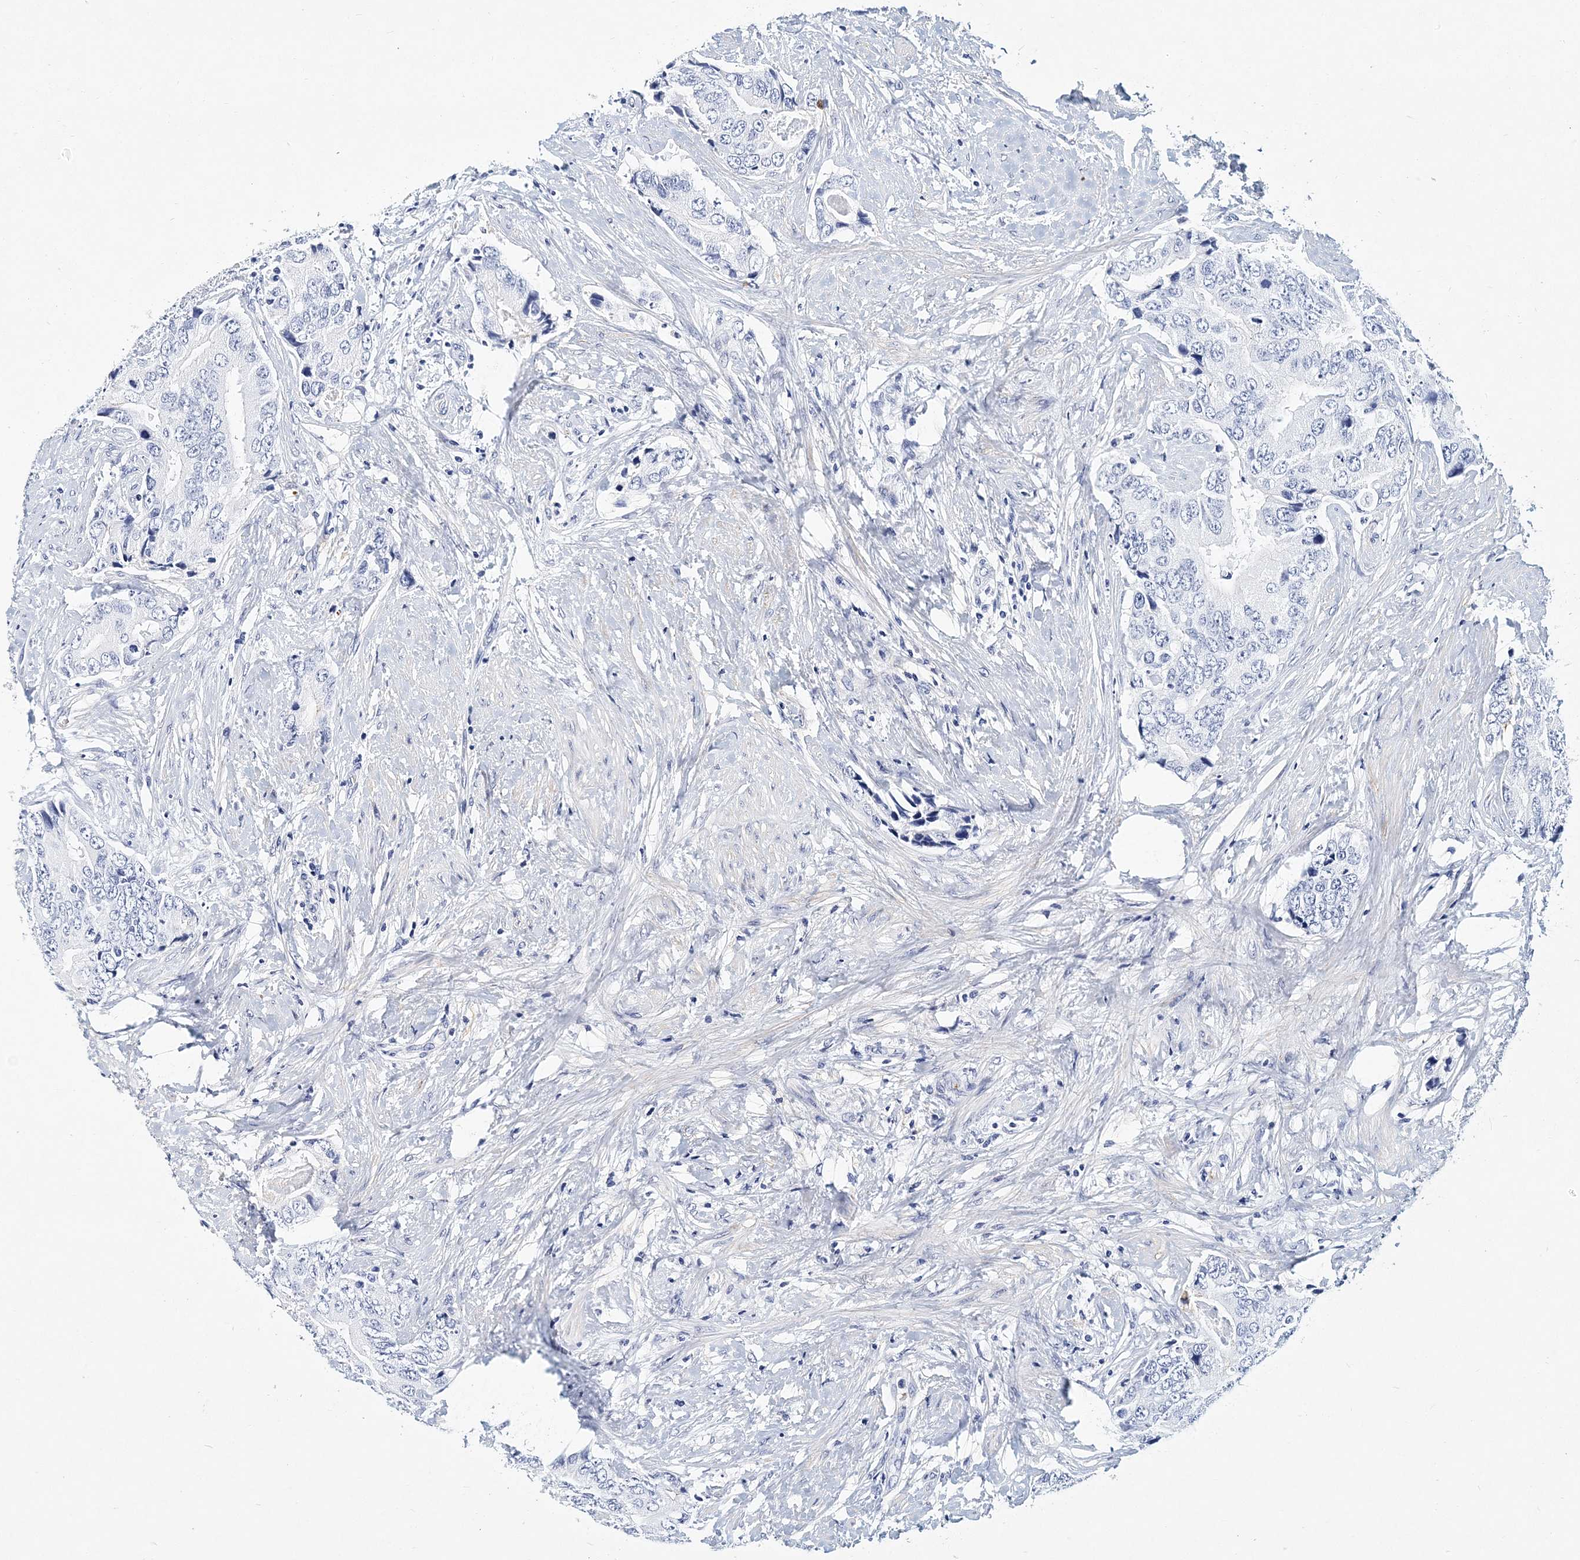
{"staining": {"intensity": "negative", "quantity": "none", "location": "none"}, "tissue": "prostate cancer", "cell_type": "Tumor cells", "image_type": "cancer", "snomed": [{"axis": "morphology", "description": "Adenocarcinoma, High grade"}, {"axis": "topography", "description": "Prostate"}], "caption": "This is an immunohistochemistry histopathology image of human adenocarcinoma (high-grade) (prostate). There is no expression in tumor cells.", "gene": "ITGA2B", "patient": {"sex": "male", "age": 70}}